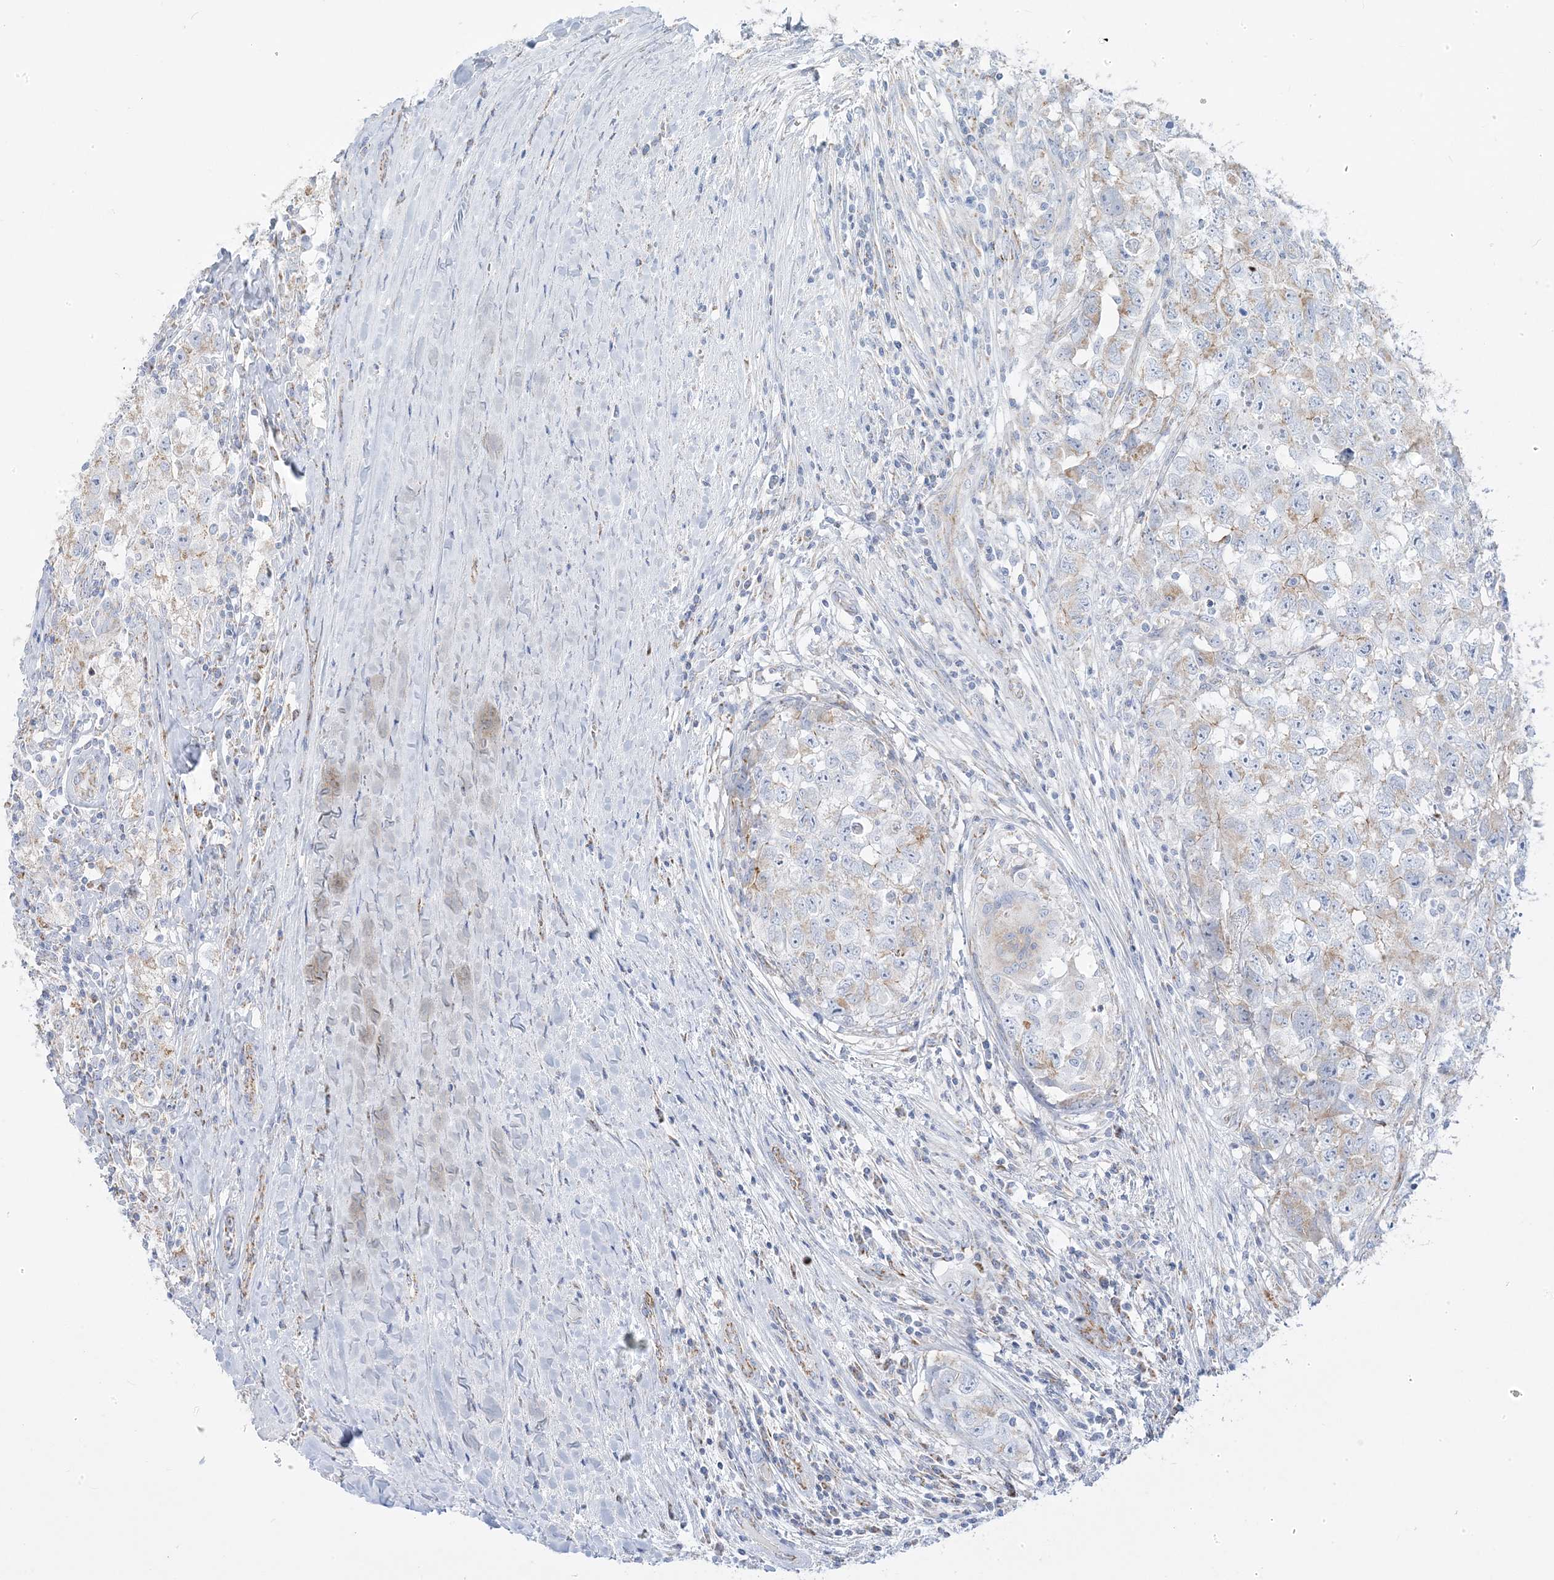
{"staining": {"intensity": "negative", "quantity": "none", "location": "none"}, "tissue": "testis cancer", "cell_type": "Tumor cells", "image_type": "cancer", "snomed": [{"axis": "morphology", "description": "Seminoma, NOS"}, {"axis": "morphology", "description": "Carcinoma, Embryonal, NOS"}, {"axis": "topography", "description": "Testis"}], "caption": "High magnification brightfield microscopy of testis seminoma stained with DAB (3,3'-diaminobenzidine) (brown) and counterstained with hematoxylin (blue): tumor cells show no significant positivity.", "gene": "PCCB", "patient": {"sex": "male", "age": 43}}